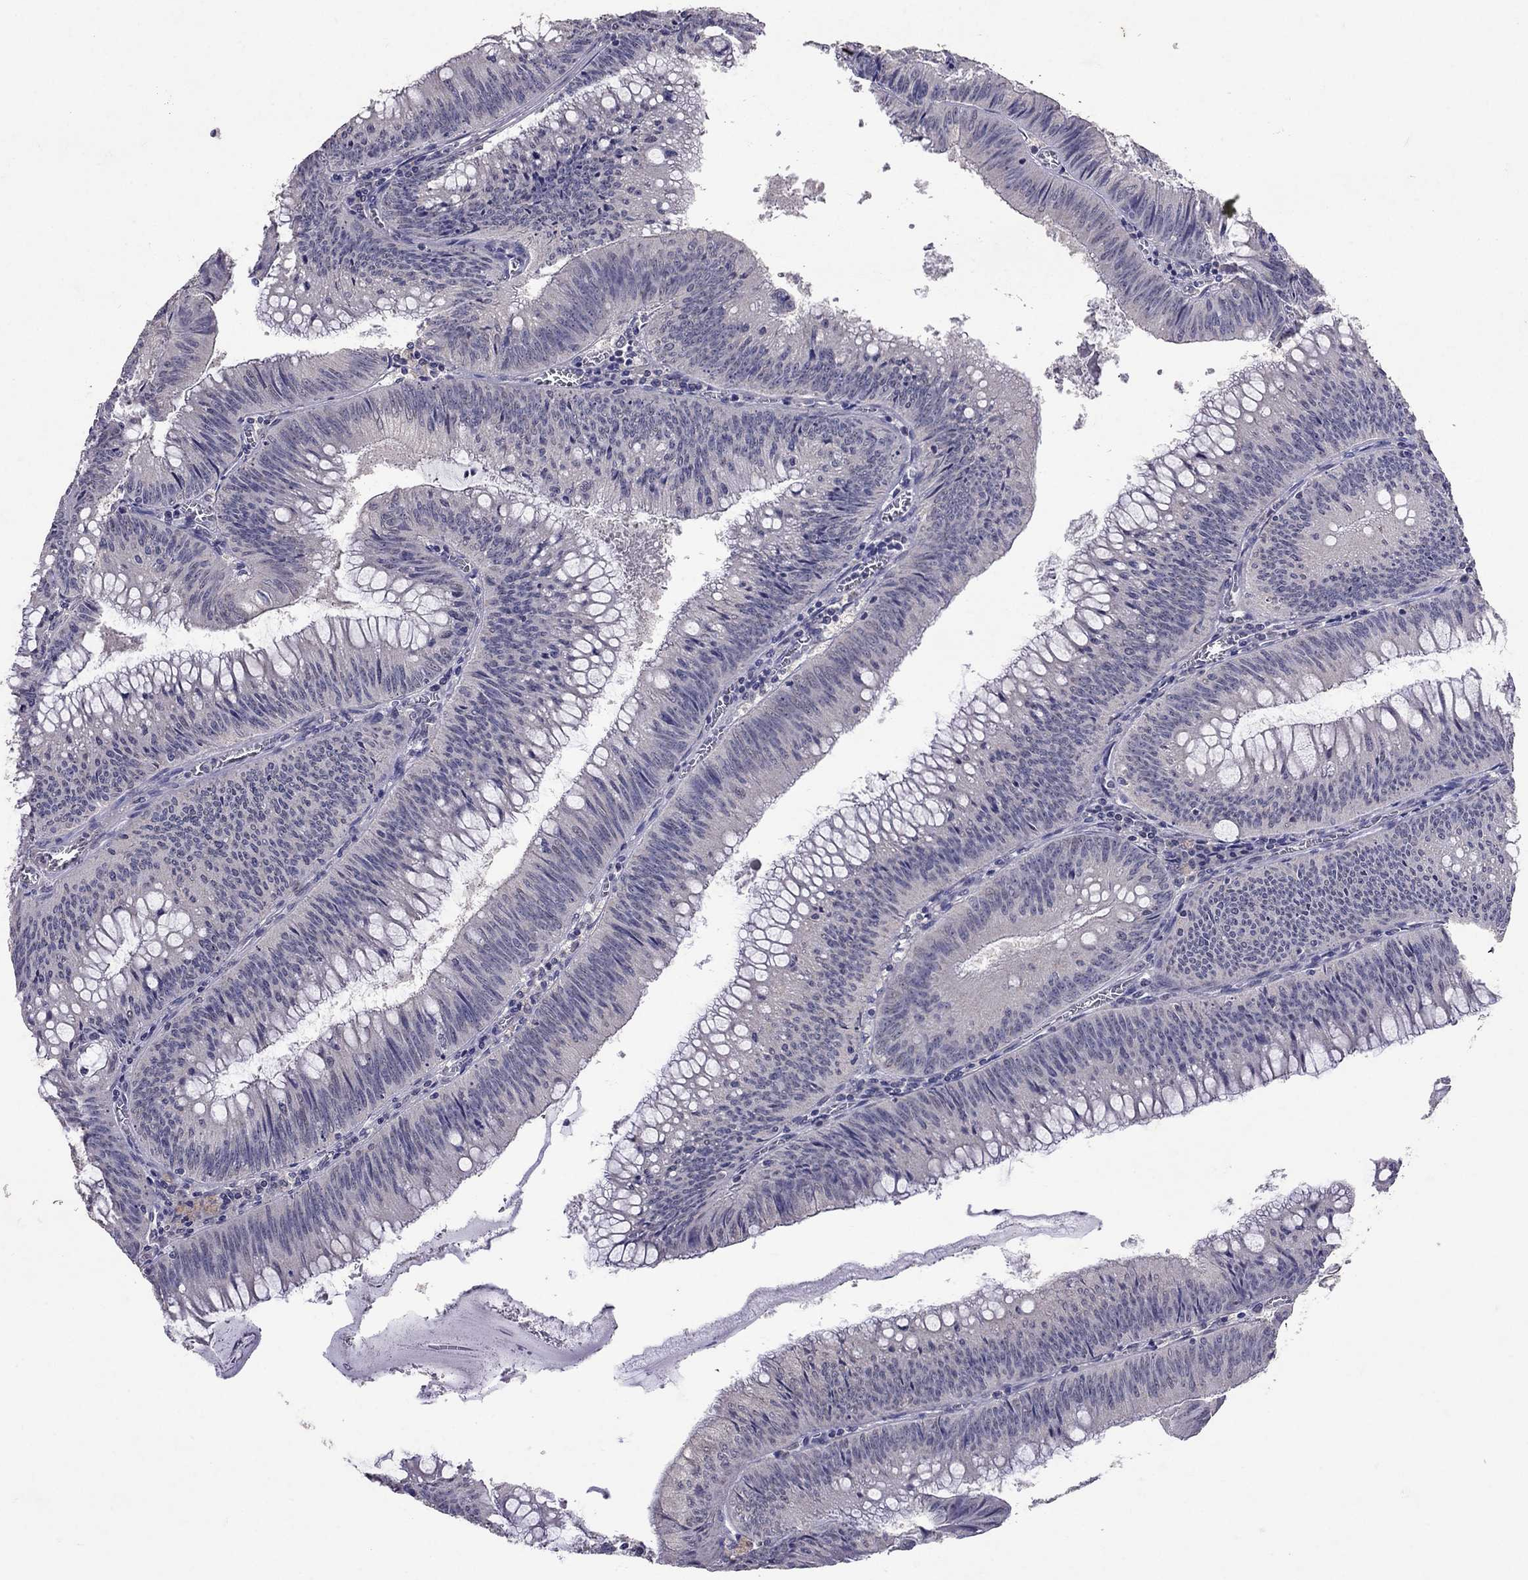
{"staining": {"intensity": "negative", "quantity": "none", "location": "none"}, "tissue": "colorectal cancer", "cell_type": "Tumor cells", "image_type": "cancer", "snomed": [{"axis": "morphology", "description": "Adenocarcinoma, NOS"}, {"axis": "topography", "description": "Rectum"}], "caption": "A micrograph of human colorectal cancer is negative for staining in tumor cells. Nuclei are stained in blue.", "gene": "FST", "patient": {"sex": "female", "age": 72}}